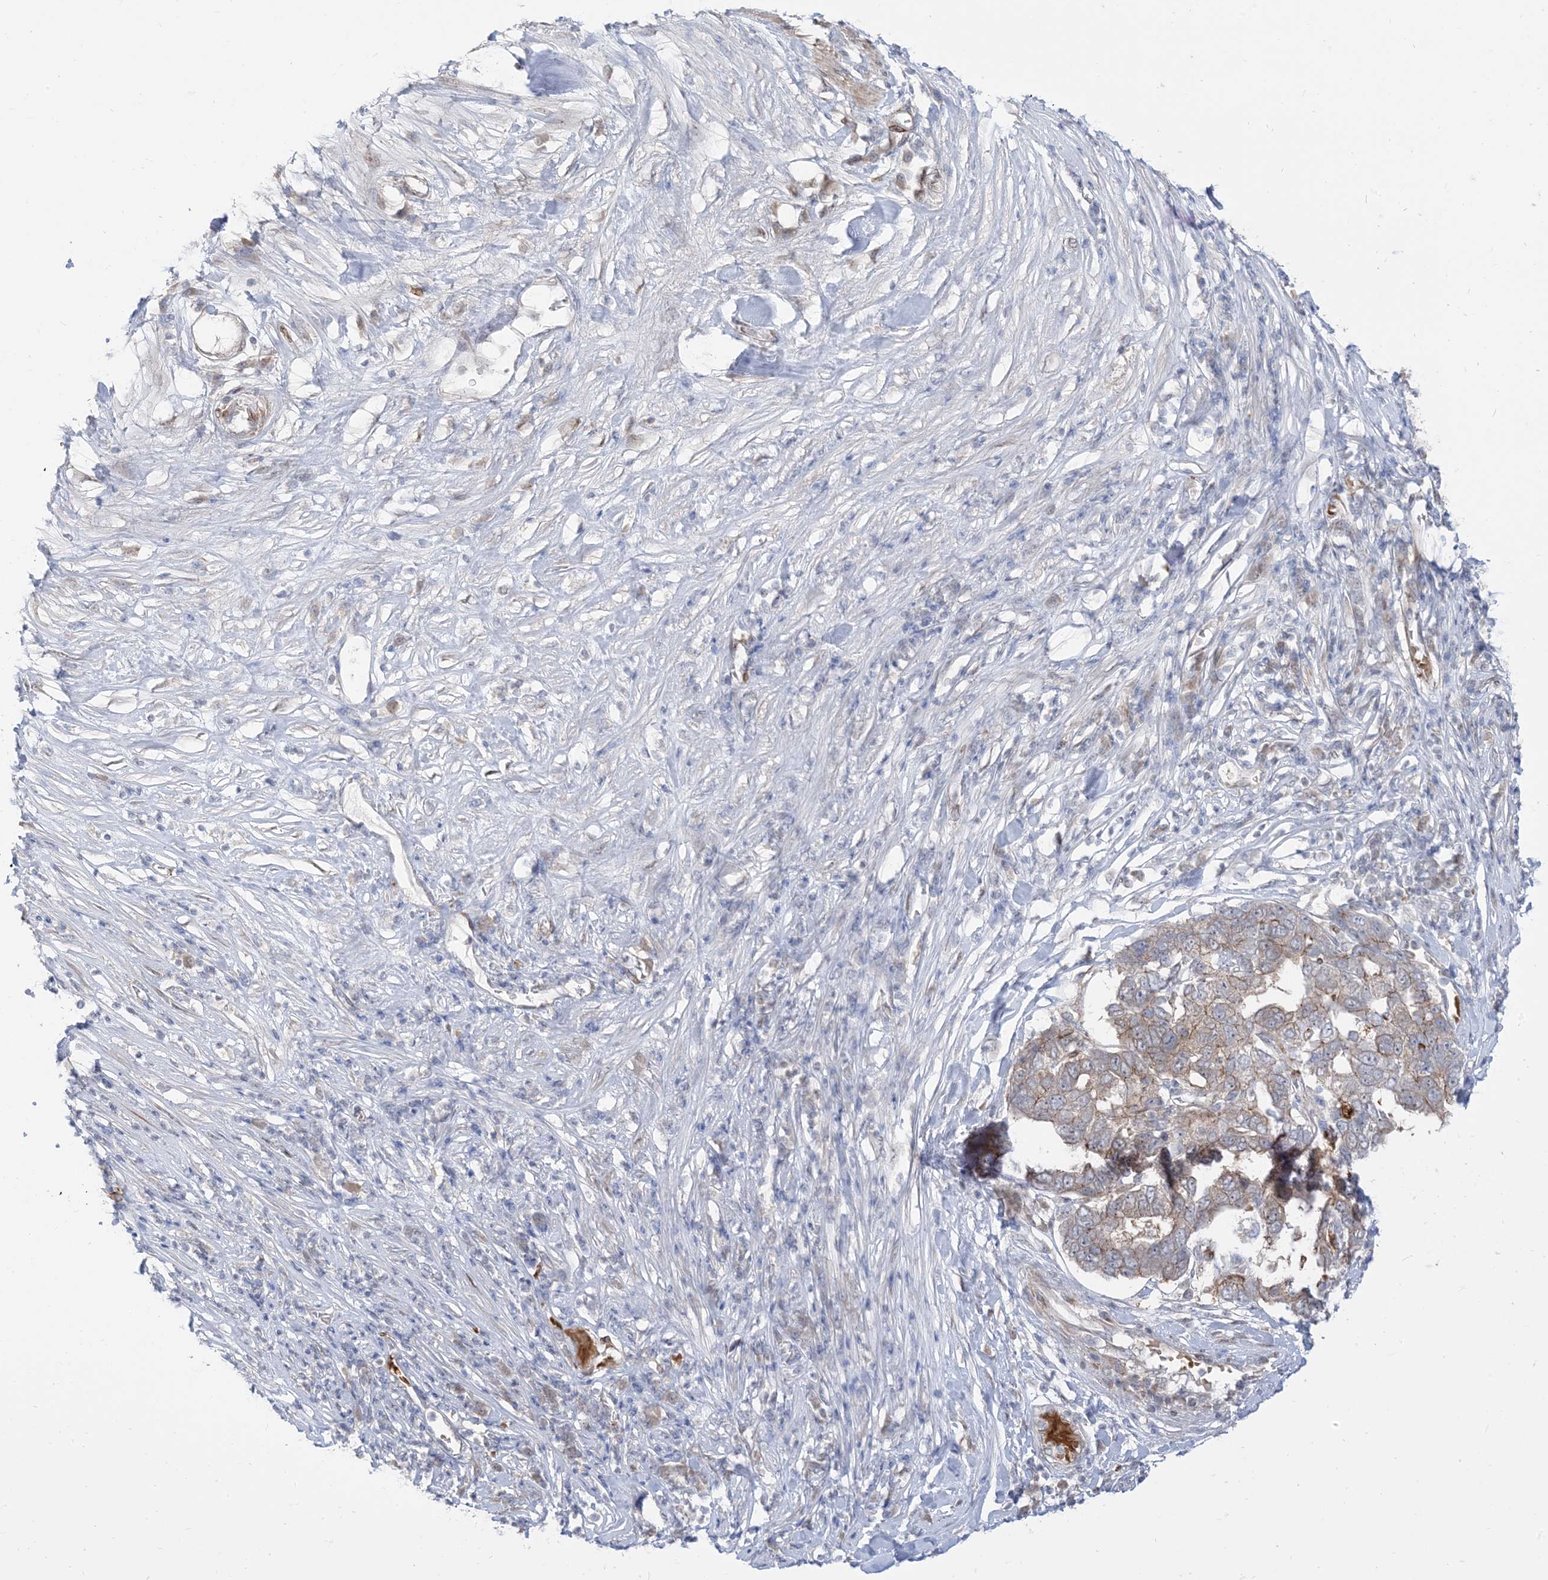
{"staining": {"intensity": "moderate", "quantity": "<25%", "location": "cytoplasmic/membranous"}, "tissue": "pancreatic cancer", "cell_type": "Tumor cells", "image_type": "cancer", "snomed": [{"axis": "morphology", "description": "Adenocarcinoma, NOS"}, {"axis": "topography", "description": "Pancreas"}], "caption": "IHC photomicrograph of neoplastic tissue: pancreatic adenocarcinoma stained using IHC demonstrates low levels of moderate protein expression localized specifically in the cytoplasmic/membranous of tumor cells, appearing as a cytoplasmic/membranous brown color.", "gene": "RIN1", "patient": {"sex": "female", "age": 61}}